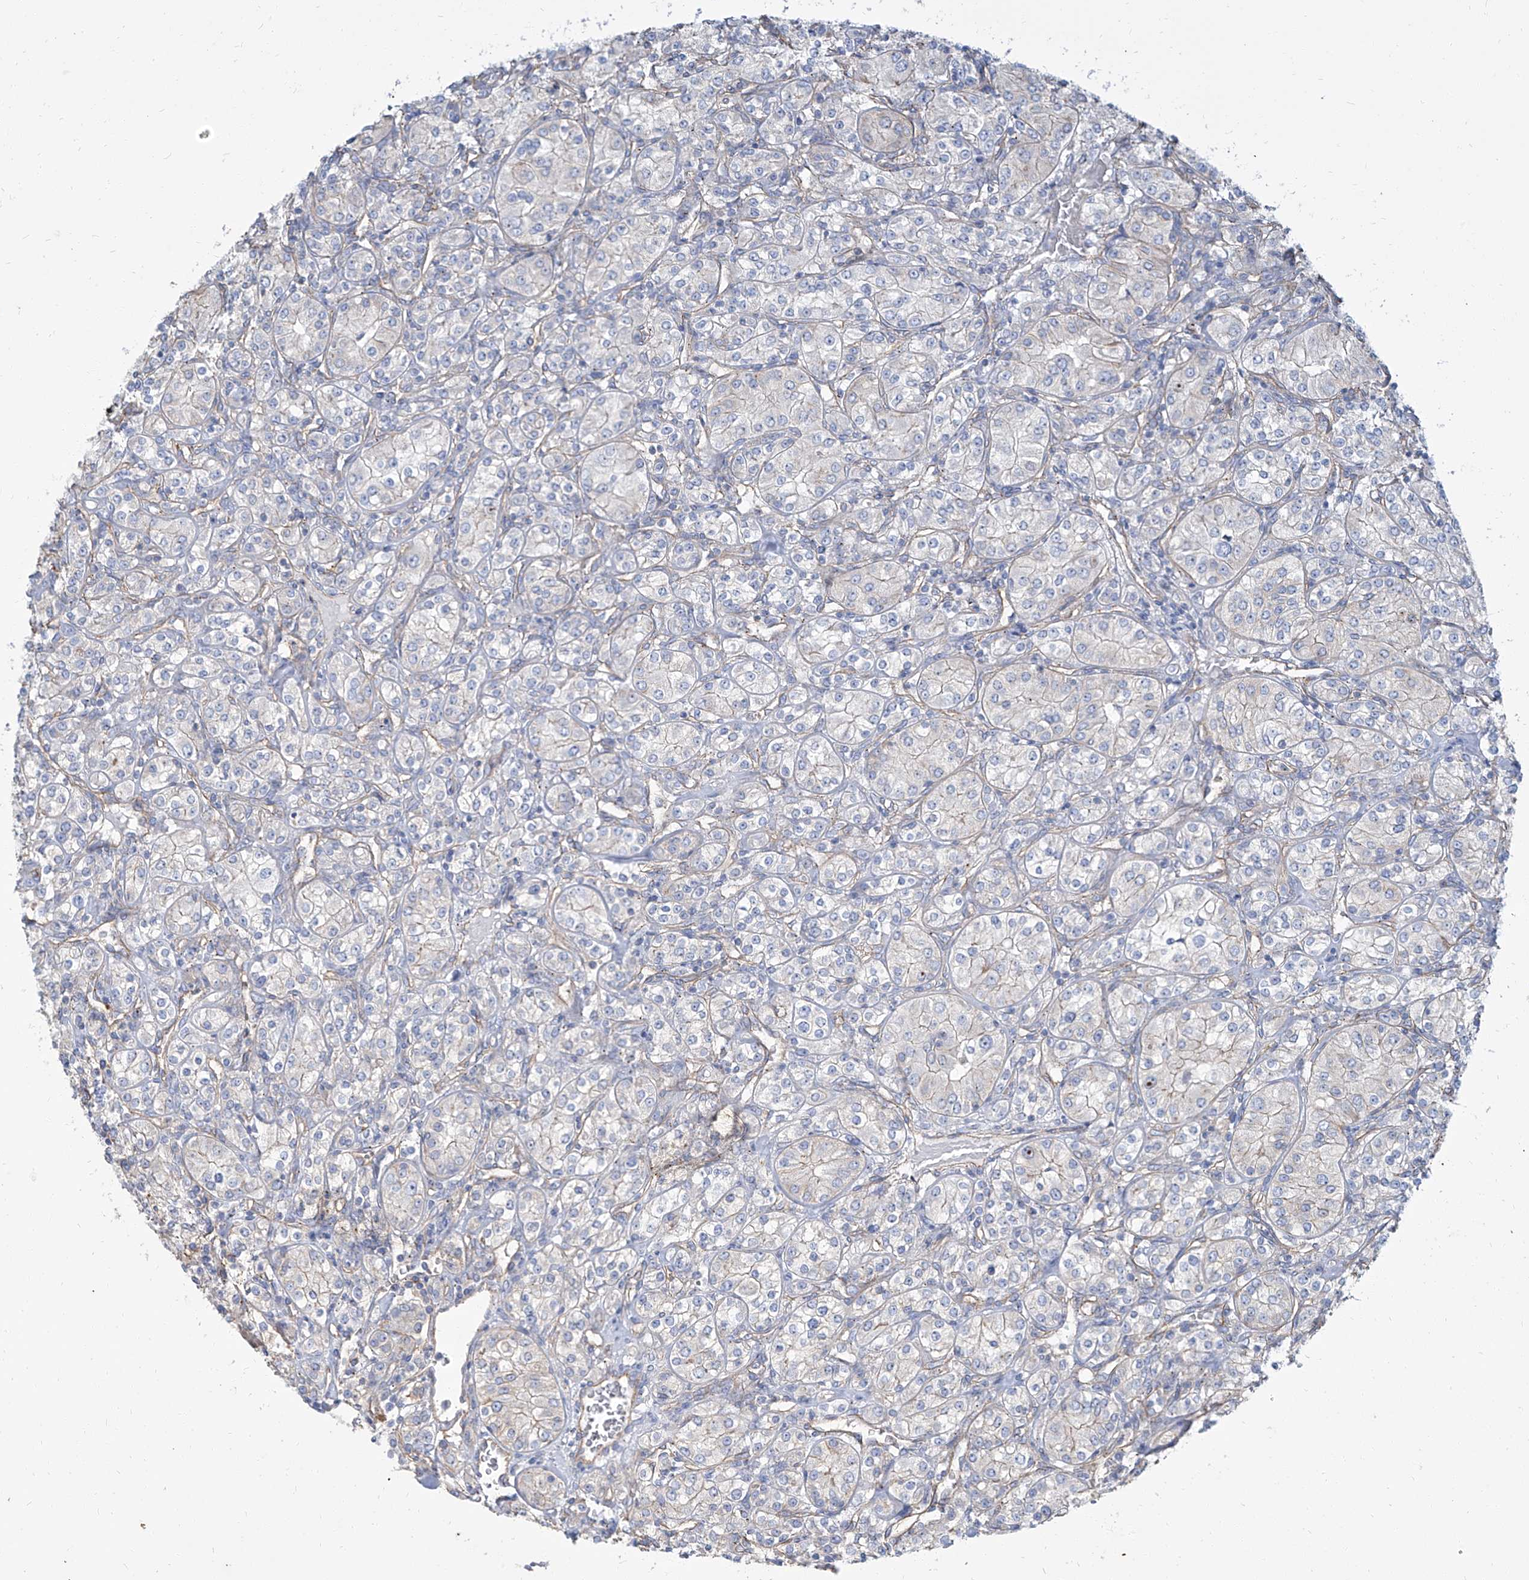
{"staining": {"intensity": "weak", "quantity": "<25%", "location": "cytoplasmic/membranous"}, "tissue": "renal cancer", "cell_type": "Tumor cells", "image_type": "cancer", "snomed": [{"axis": "morphology", "description": "Adenocarcinoma, NOS"}, {"axis": "topography", "description": "Kidney"}], "caption": "Immunohistochemical staining of human renal cancer (adenocarcinoma) reveals no significant expression in tumor cells.", "gene": "TXLNB", "patient": {"sex": "male", "age": 77}}